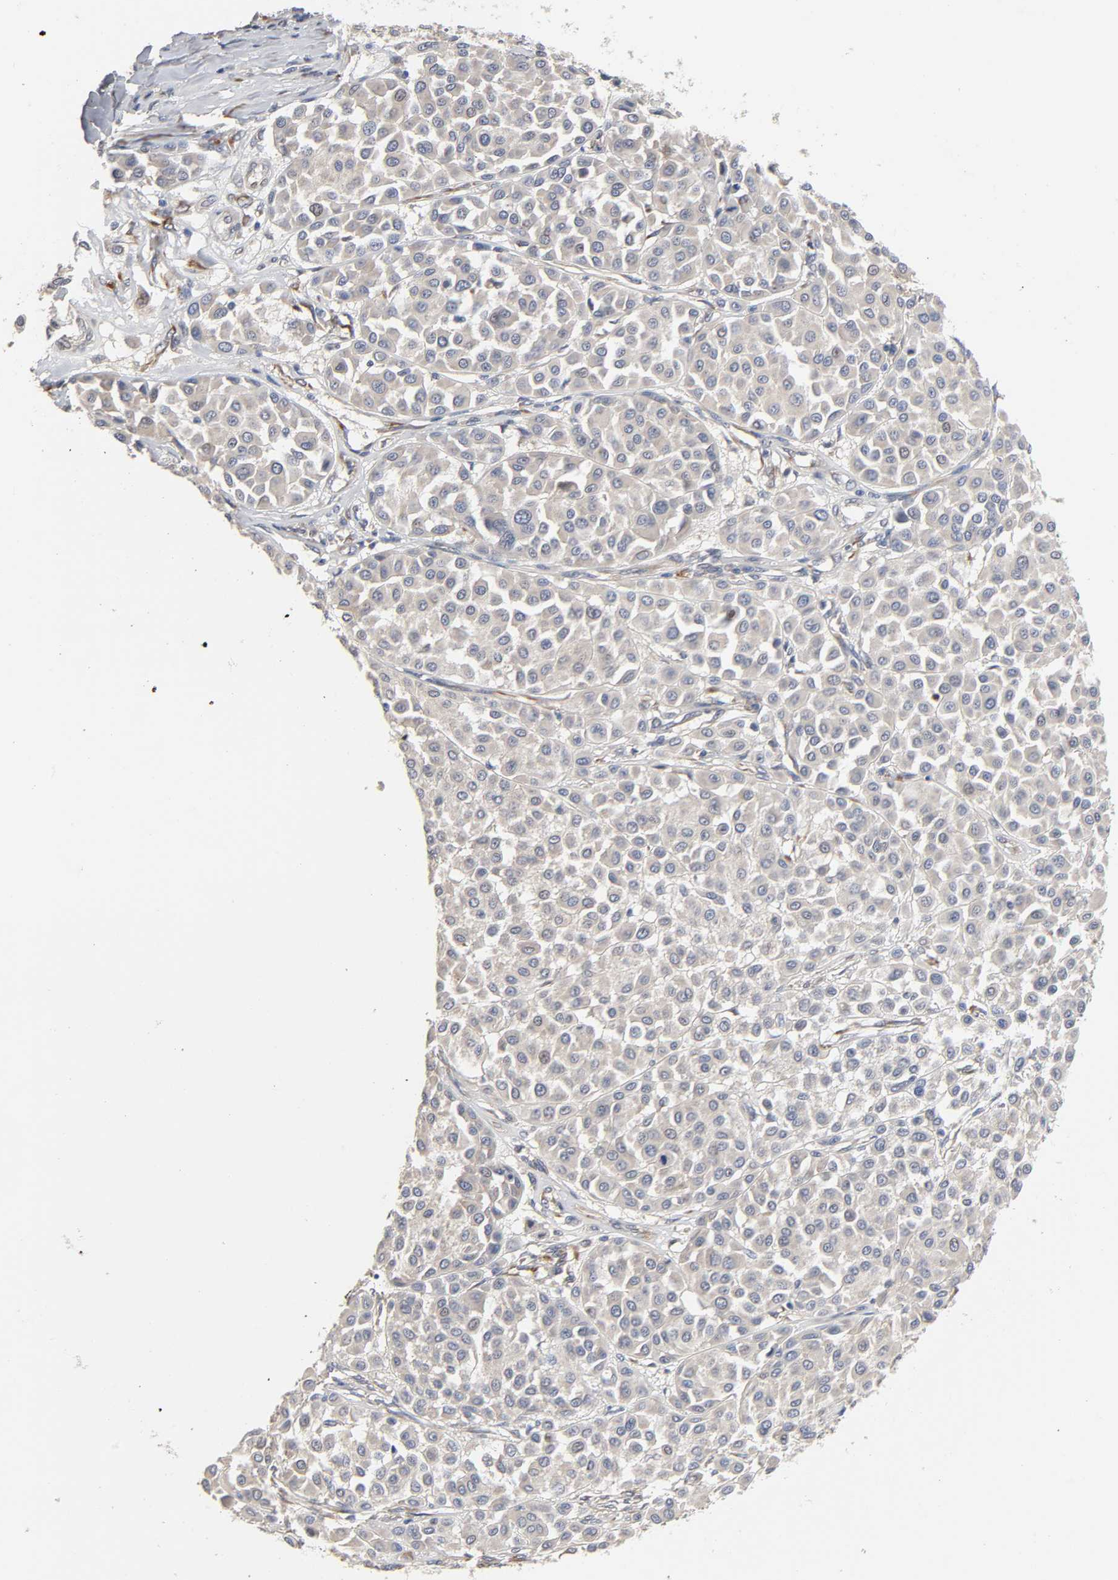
{"staining": {"intensity": "negative", "quantity": "none", "location": "none"}, "tissue": "melanoma", "cell_type": "Tumor cells", "image_type": "cancer", "snomed": [{"axis": "morphology", "description": "Malignant melanoma, Metastatic site"}, {"axis": "topography", "description": "Soft tissue"}], "caption": "DAB immunohistochemical staining of human melanoma reveals no significant expression in tumor cells. (Brightfield microscopy of DAB (3,3'-diaminobenzidine) immunohistochemistry (IHC) at high magnification).", "gene": "HDLBP", "patient": {"sex": "male", "age": 41}}